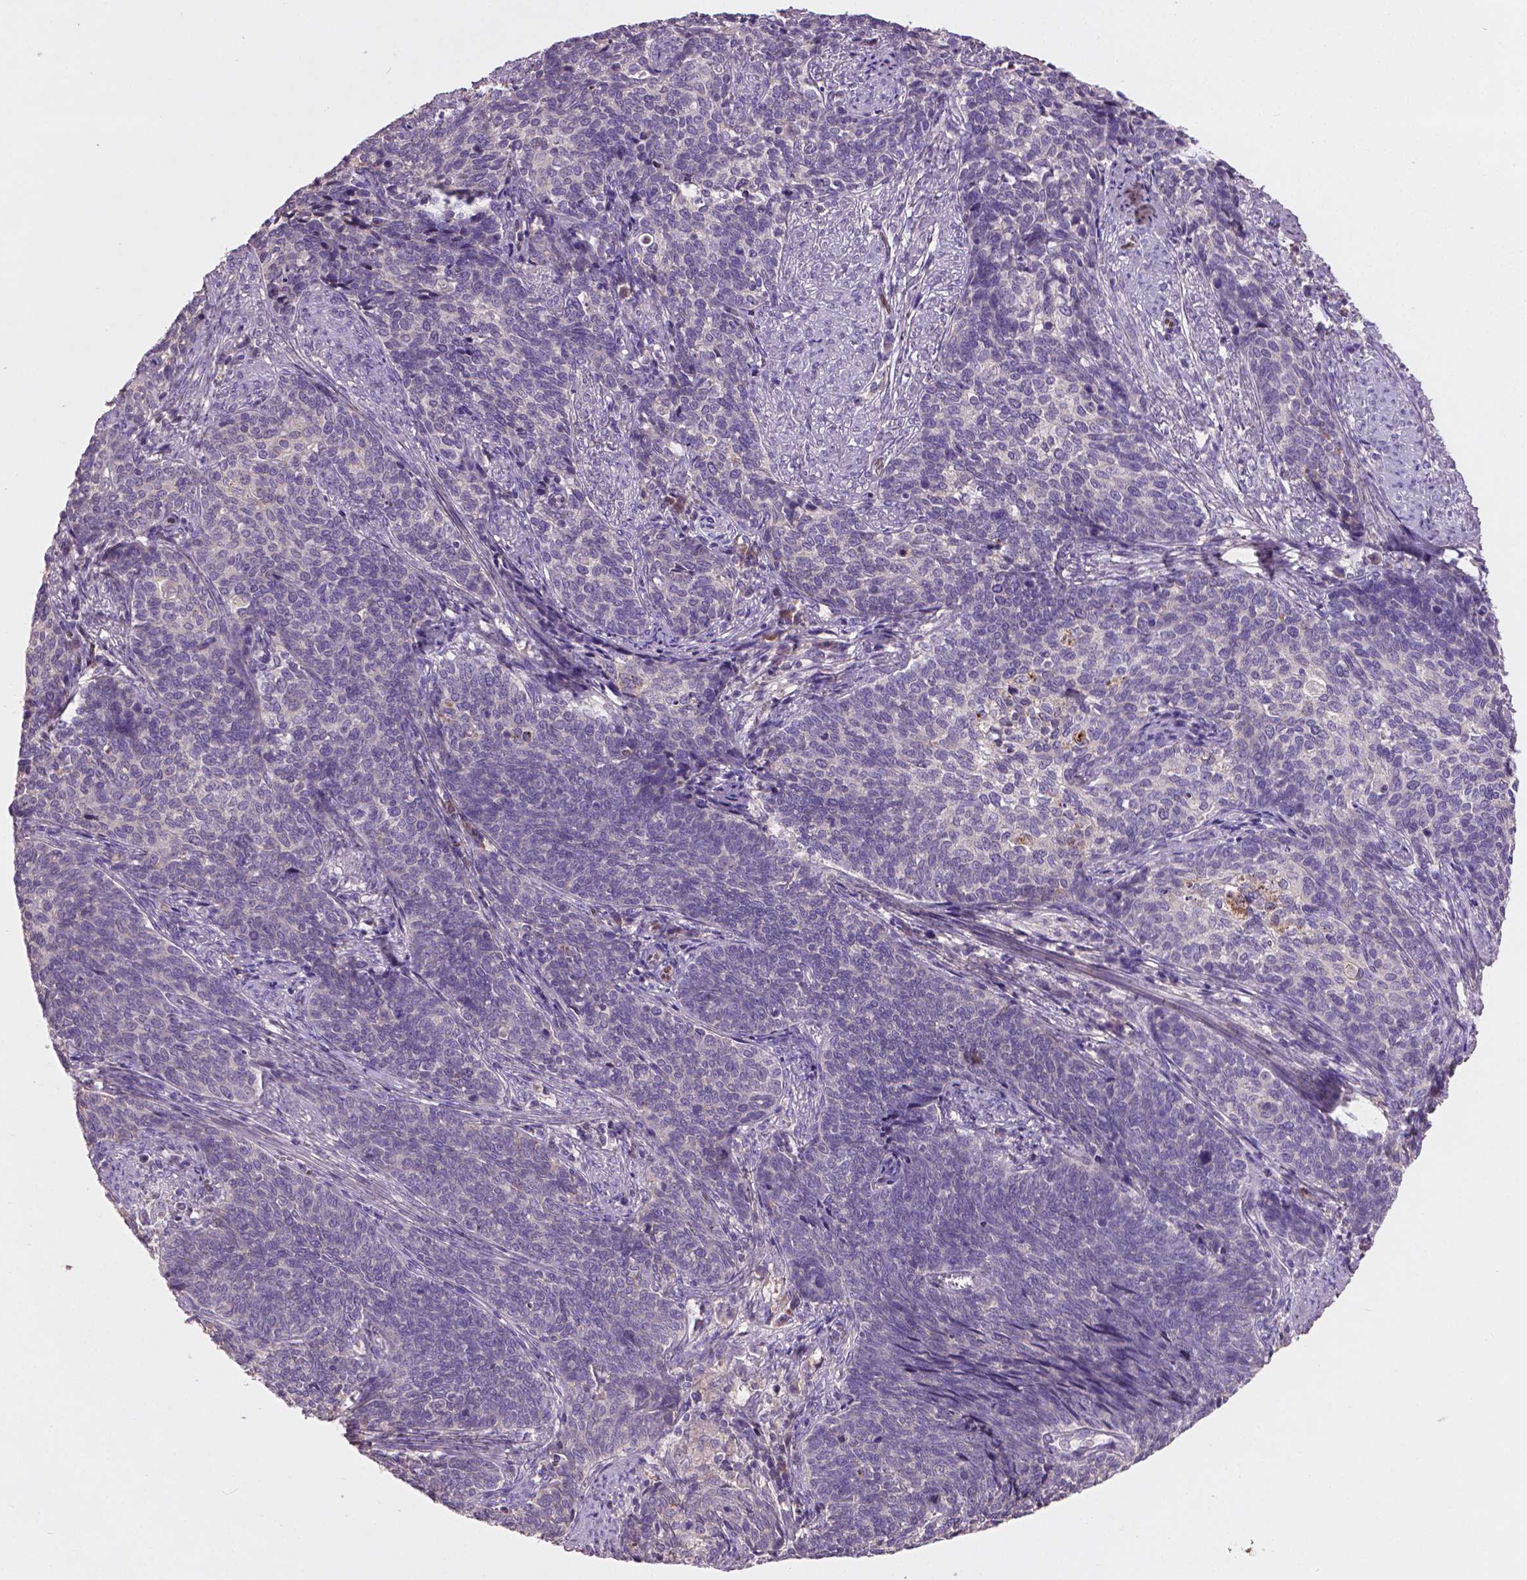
{"staining": {"intensity": "negative", "quantity": "none", "location": "none"}, "tissue": "cervical cancer", "cell_type": "Tumor cells", "image_type": "cancer", "snomed": [{"axis": "morphology", "description": "Squamous cell carcinoma, NOS"}, {"axis": "topography", "description": "Cervix"}], "caption": "Tumor cells are negative for protein expression in human cervical cancer.", "gene": "SOX17", "patient": {"sex": "female", "age": 39}}